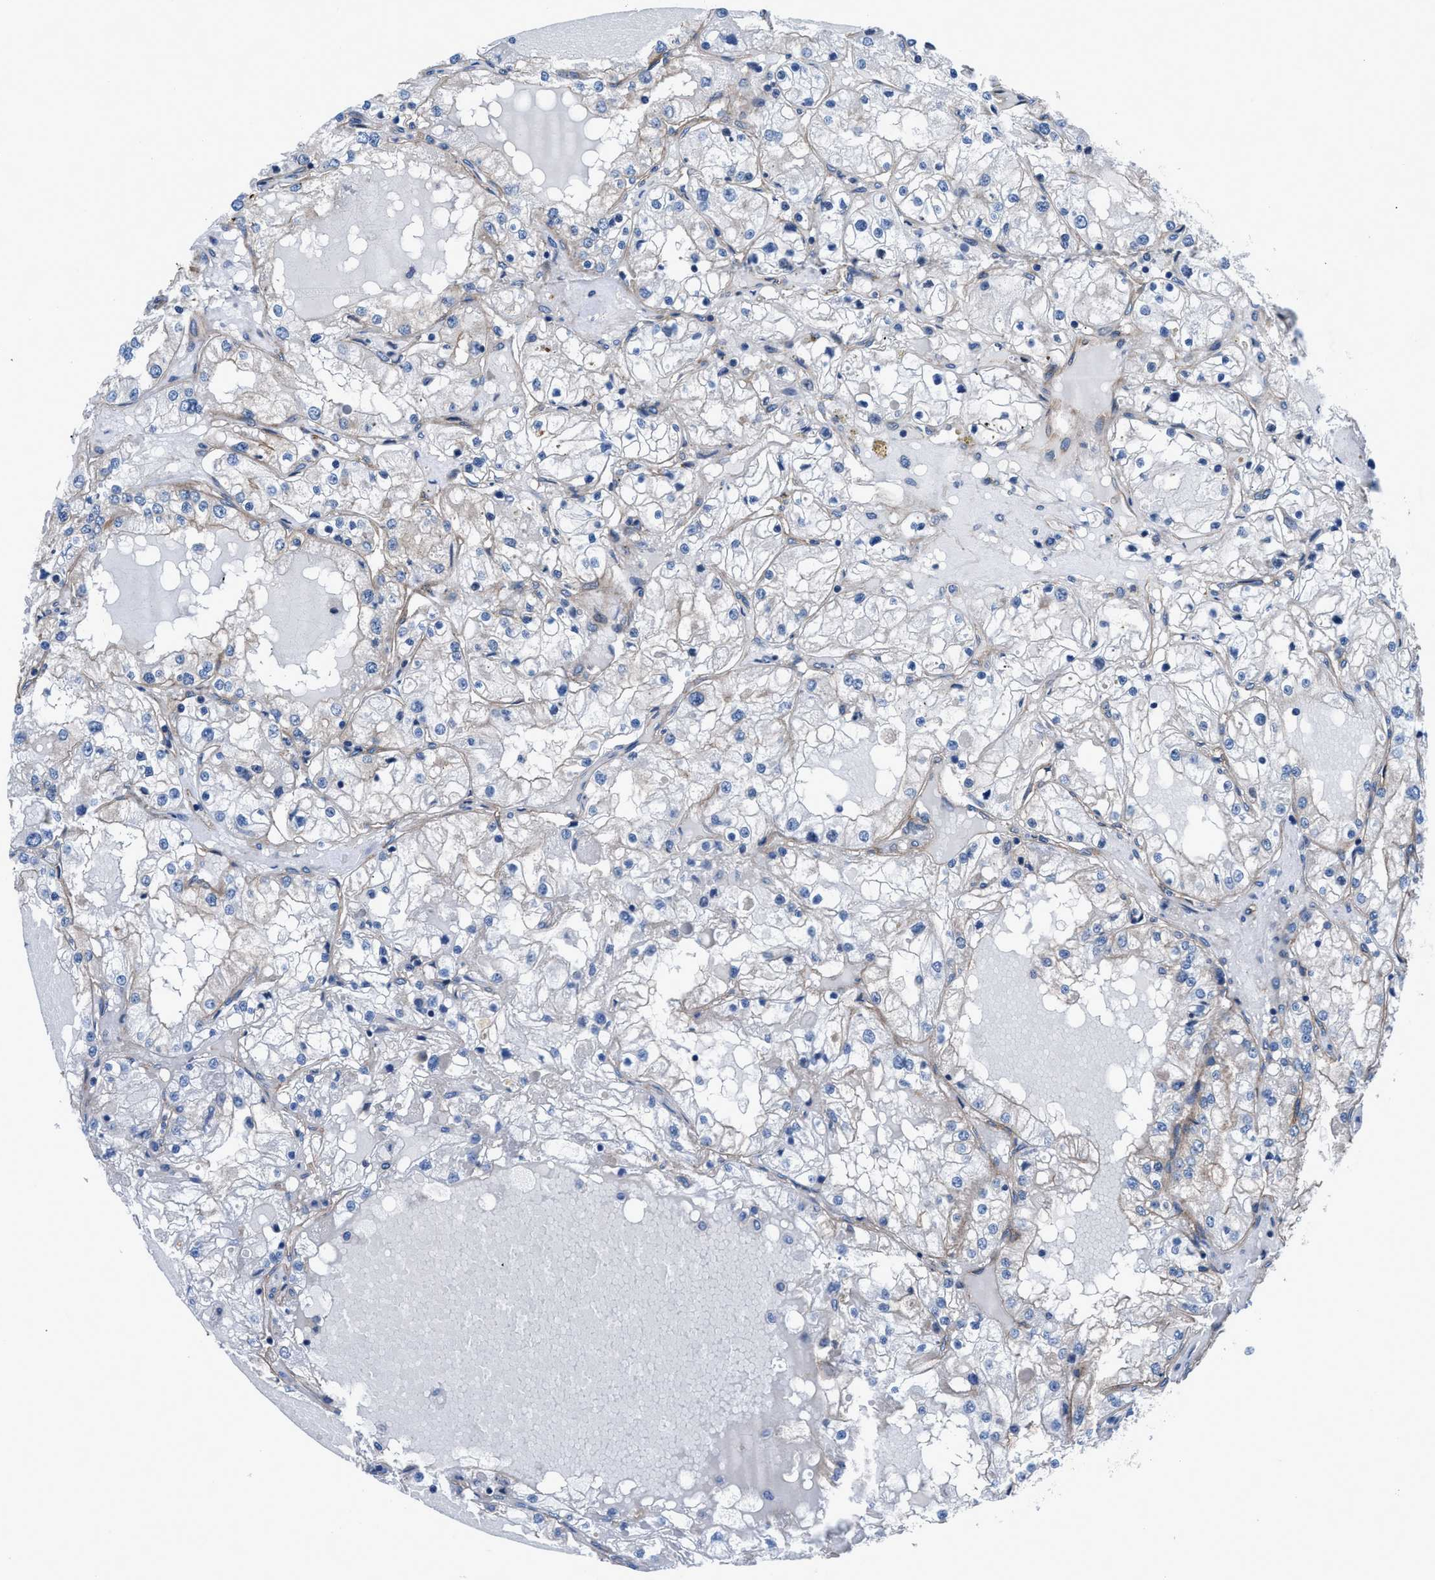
{"staining": {"intensity": "negative", "quantity": "none", "location": "none"}, "tissue": "renal cancer", "cell_type": "Tumor cells", "image_type": "cancer", "snomed": [{"axis": "morphology", "description": "Adenocarcinoma, NOS"}, {"axis": "topography", "description": "Kidney"}], "caption": "Immunohistochemistry (IHC) photomicrograph of neoplastic tissue: renal cancer stained with DAB (3,3'-diaminobenzidine) exhibits no significant protein expression in tumor cells.", "gene": "TRIP4", "patient": {"sex": "male", "age": 68}}